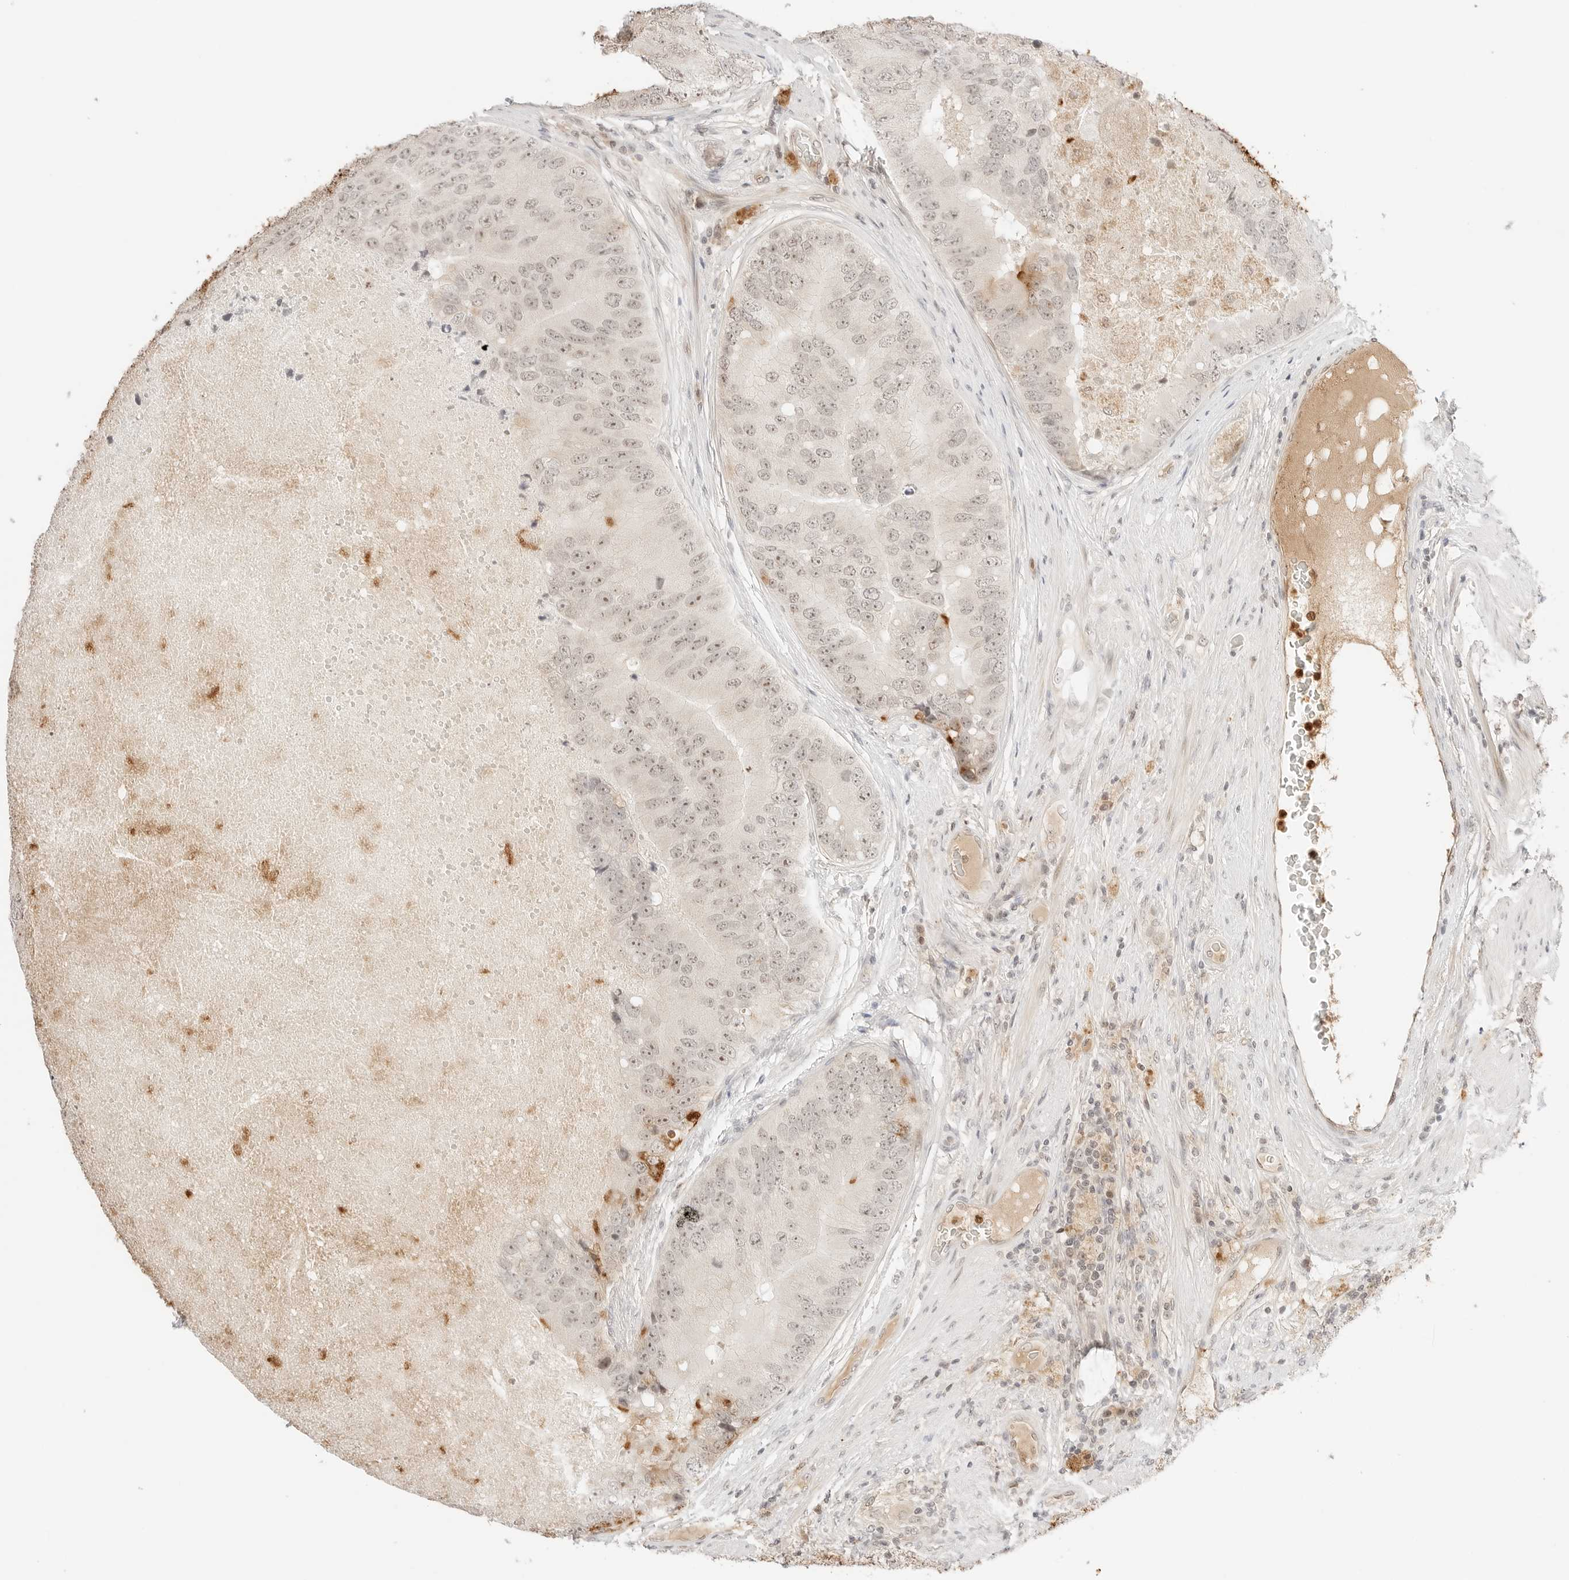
{"staining": {"intensity": "moderate", "quantity": "<25%", "location": "cytoplasmic/membranous,nuclear"}, "tissue": "prostate cancer", "cell_type": "Tumor cells", "image_type": "cancer", "snomed": [{"axis": "morphology", "description": "Adenocarcinoma, High grade"}, {"axis": "topography", "description": "Prostate"}], "caption": "Immunohistochemistry (DAB) staining of prostate cancer exhibits moderate cytoplasmic/membranous and nuclear protein staining in approximately <25% of tumor cells.", "gene": "RPS6KL1", "patient": {"sex": "male", "age": 70}}